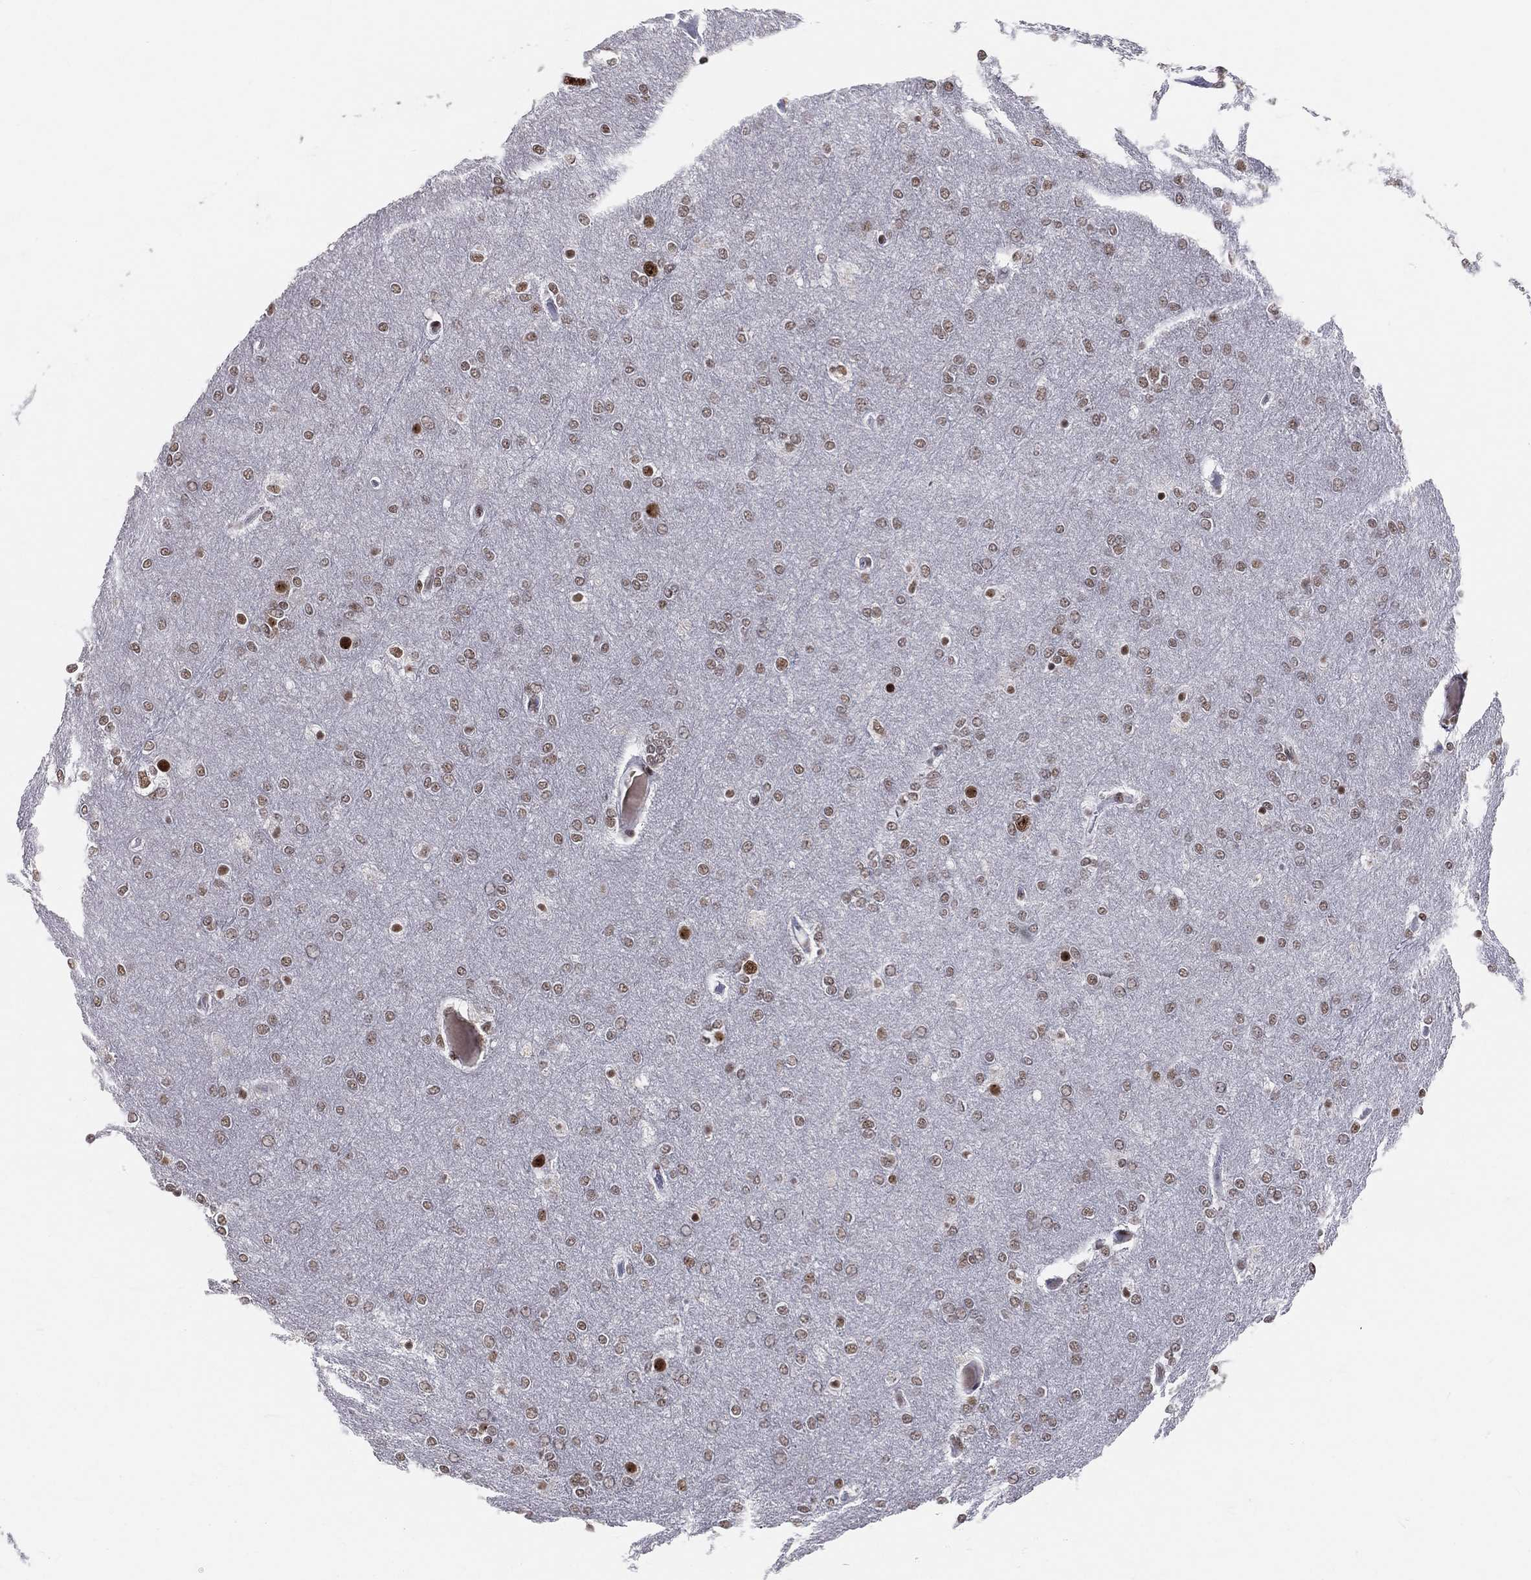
{"staining": {"intensity": "moderate", "quantity": "25%-75%", "location": "nuclear"}, "tissue": "glioma", "cell_type": "Tumor cells", "image_type": "cancer", "snomed": [{"axis": "morphology", "description": "Glioma, malignant, High grade"}, {"axis": "topography", "description": "Brain"}], "caption": "Tumor cells display medium levels of moderate nuclear positivity in about 25%-75% of cells in high-grade glioma (malignant).", "gene": "CDK7", "patient": {"sex": "female", "age": 61}}